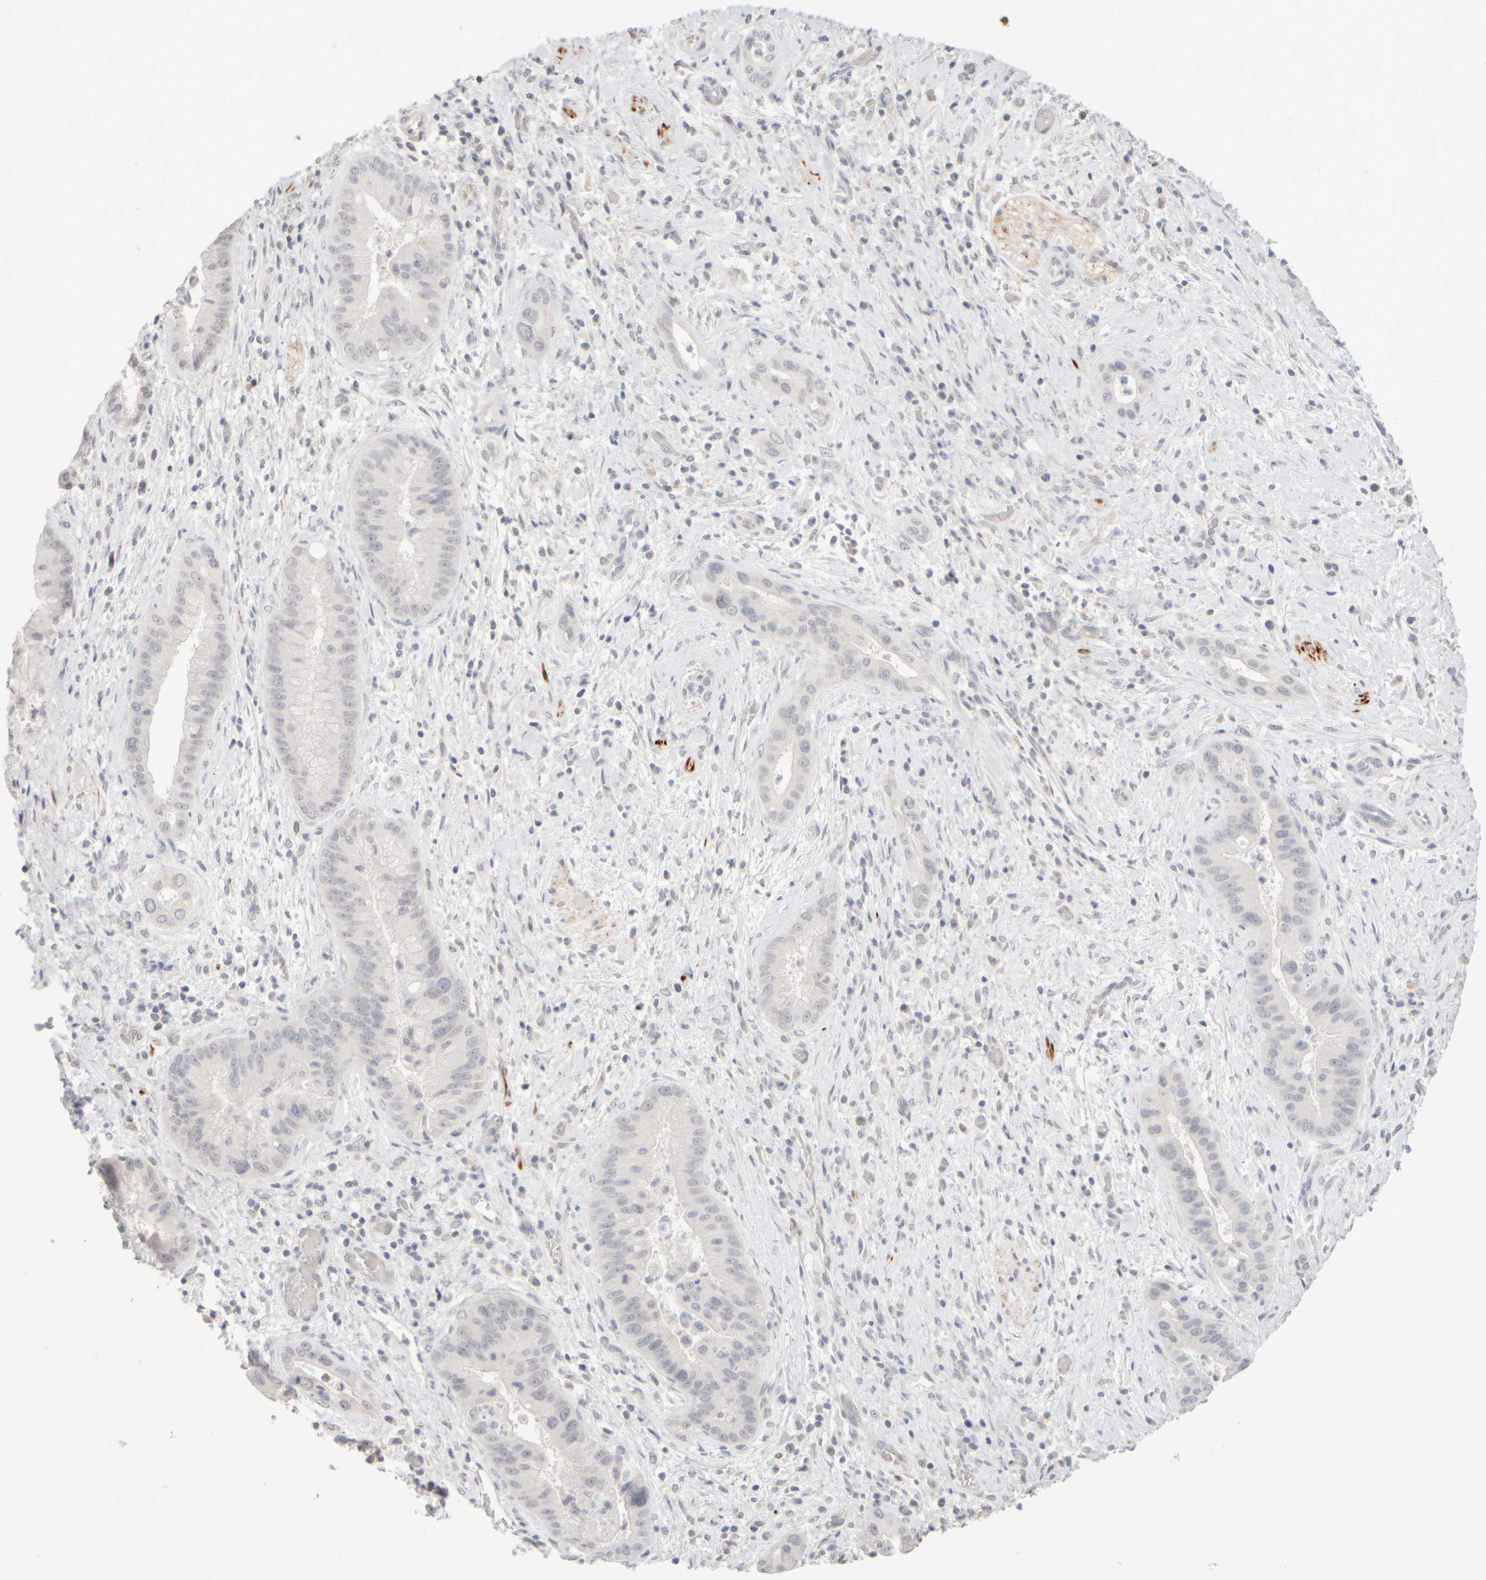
{"staining": {"intensity": "negative", "quantity": "none", "location": "none"}, "tissue": "liver cancer", "cell_type": "Tumor cells", "image_type": "cancer", "snomed": [{"axis": "morphology", "description": "Cholangiocarcinoma"}, {"axis": "topography", "description": "Liver"}], "caption": "High power microscopy micrograph of an immunohistochemistry histopathology image of liver cancer (cholangiocarcinoma), revealing no significant positivity in tumor cells.", "gene": "ZNF112", "patient": {"sex": "female", "age": 54}}